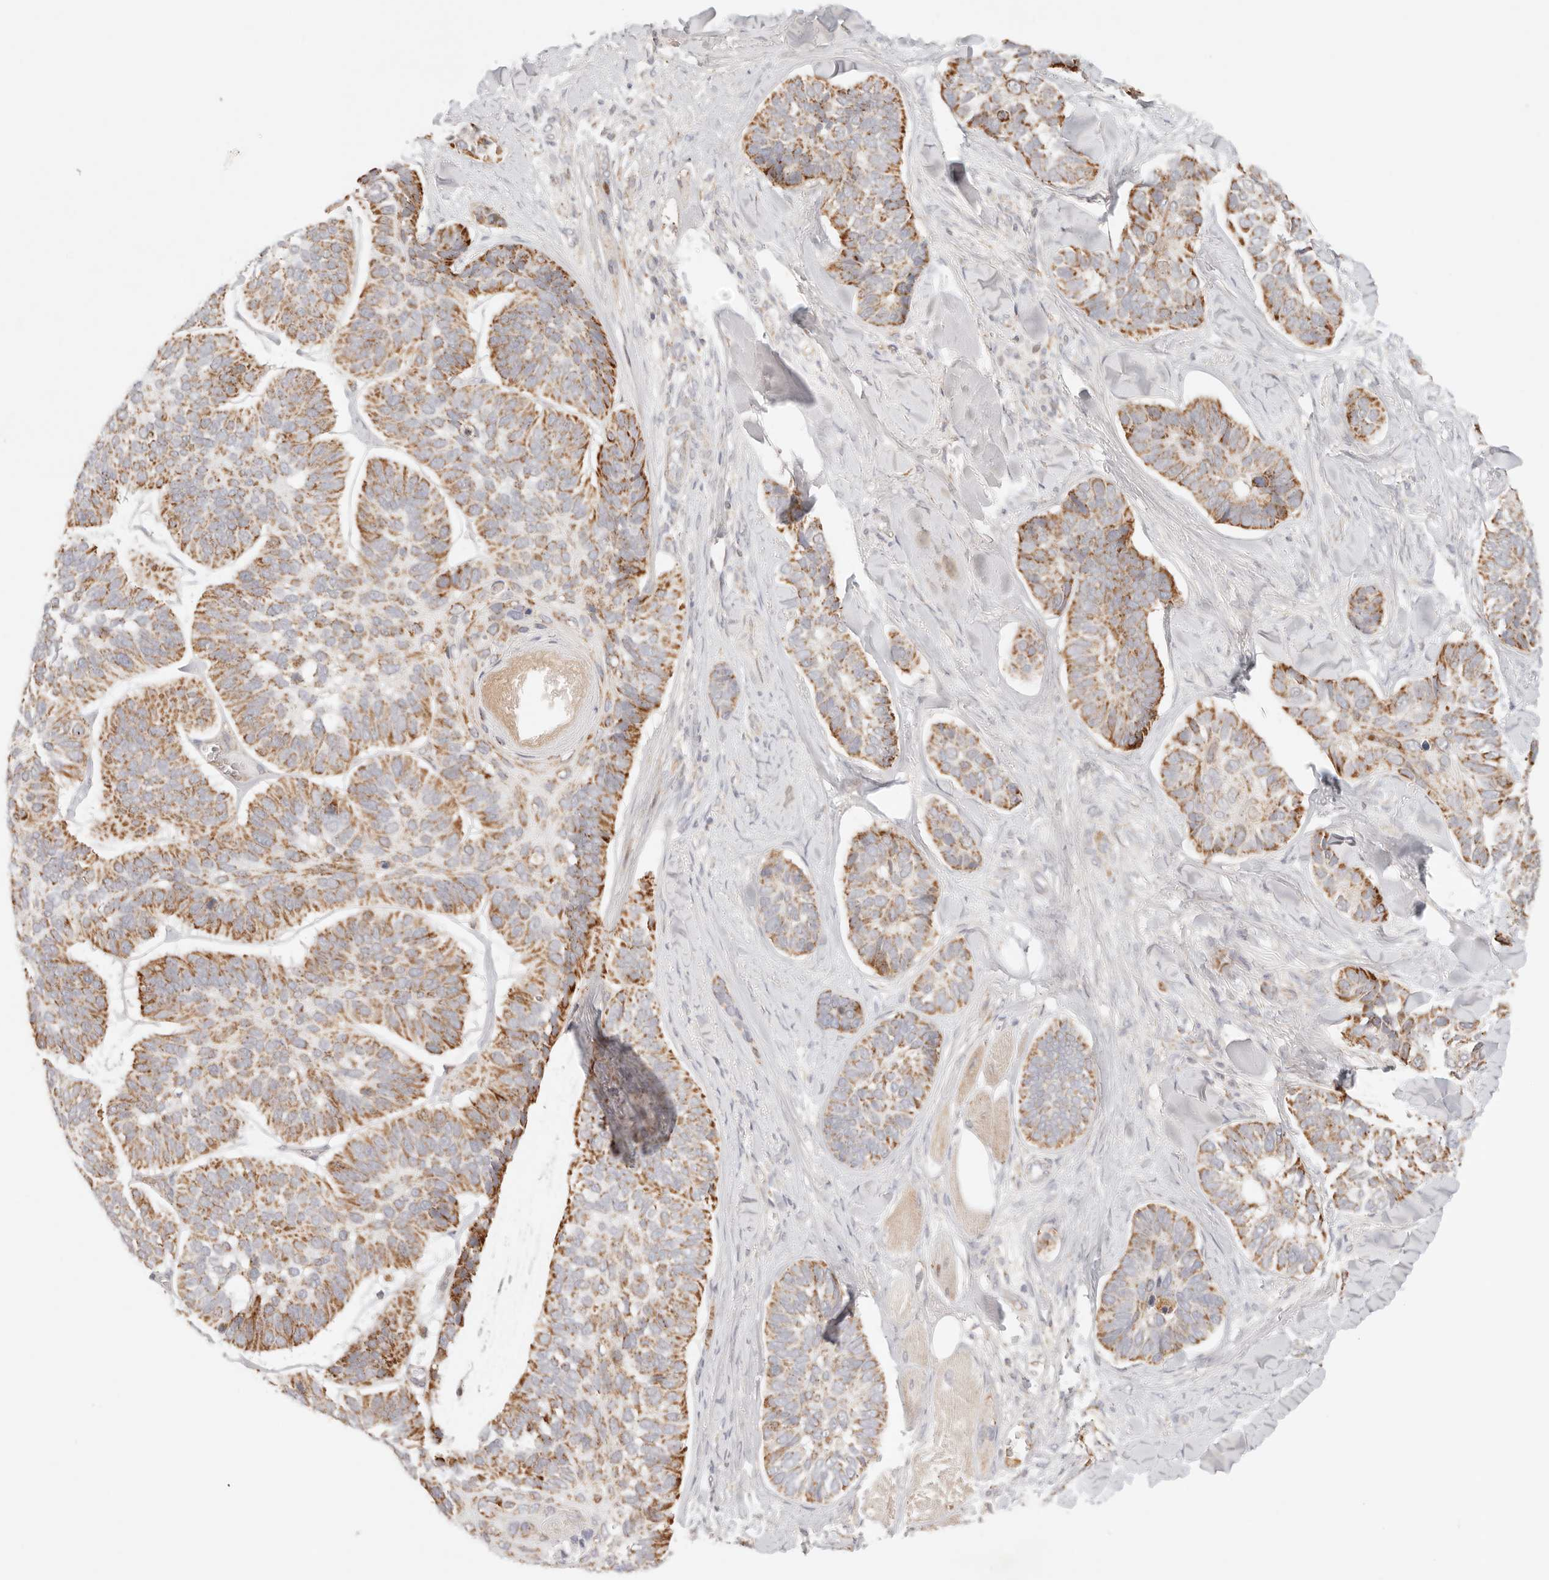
{"staining": {"intensity": "moderate", "quantity": ">75%", "location": "cytoplasmic/membranous"}, "tissue": "skin cancer", "cell_type": "Tumor cells", "image_type": "cancer", "snomed": [{"axis": "morphology", "description": "Basal cell carcinoma"}, {"axis": "topography", "description": "Skin"}], "caption": "Immunohistochemical staining of skin cancer demonstrates moderate cytoplasmic/membranous protein staining in about >75% of tumor cells.", "gene": "COA6", "patient": {"sex": "male", "age": 62}}